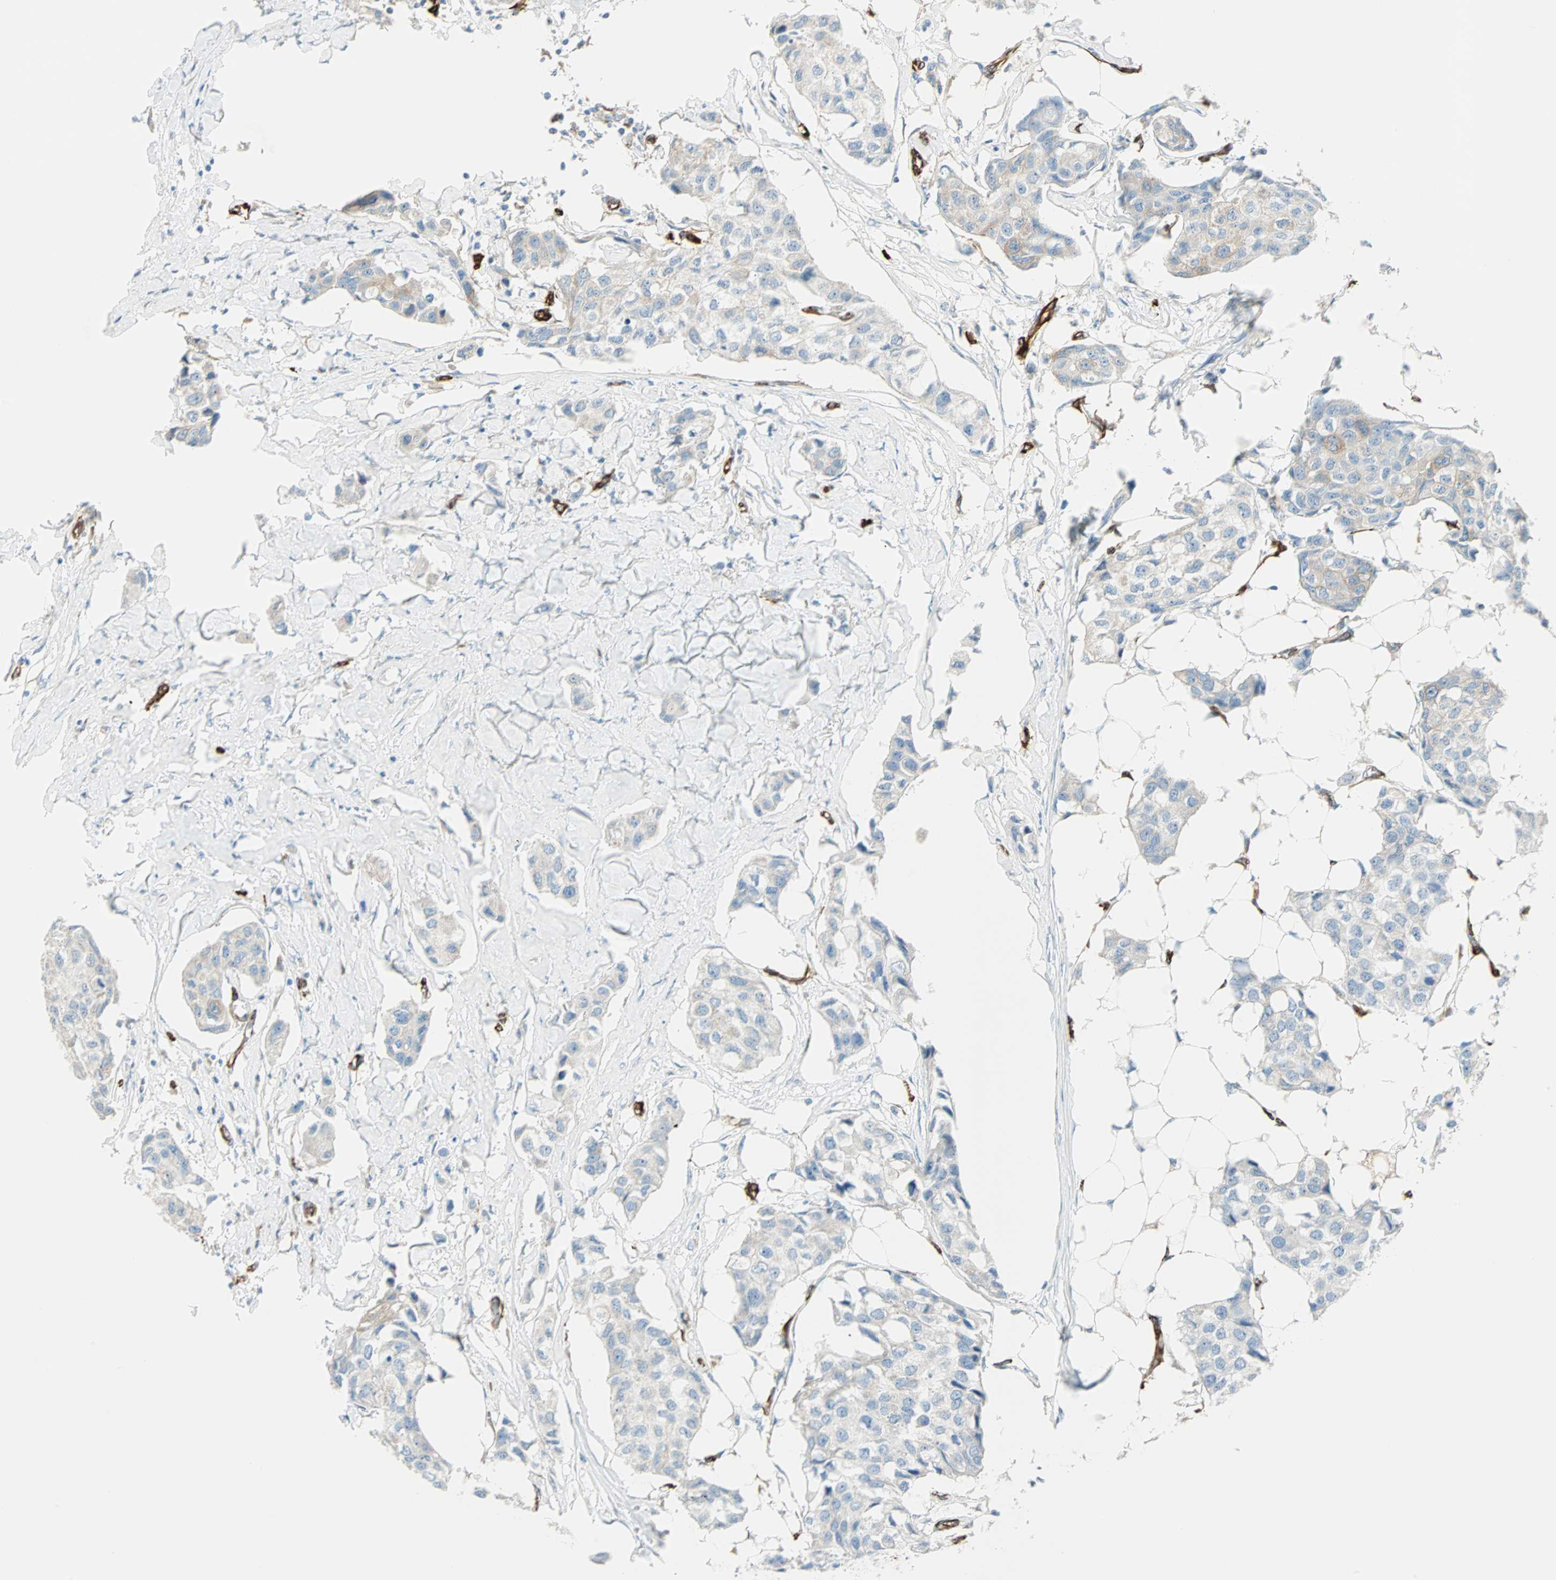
{"staining": {"intensity": "weak", "quantity": "<25%", "location": "cytoplasmic/membranous"}, "tissue": "breast cancer", "cell_type": "Tumor cells", "image_type": "cancer", "snomed": [{"axis": "morphology", "description": "Duct carcinoma"}, {"axis": "topography", "description": "Breast"}], "caption": "IHC photomicrograph of neoplastic tissue: human breast intraductal carcinoma stained with DAB (3,3'-diaminobenzidine) exhibits no significant protein positivity in tumor cells. Brightfield microscopy of IHC stained with DAB (brown) and hematoxylin (blue), captured at high magnification.", "gene": "NES", "patient": {"sex": "female", "age": 80}}